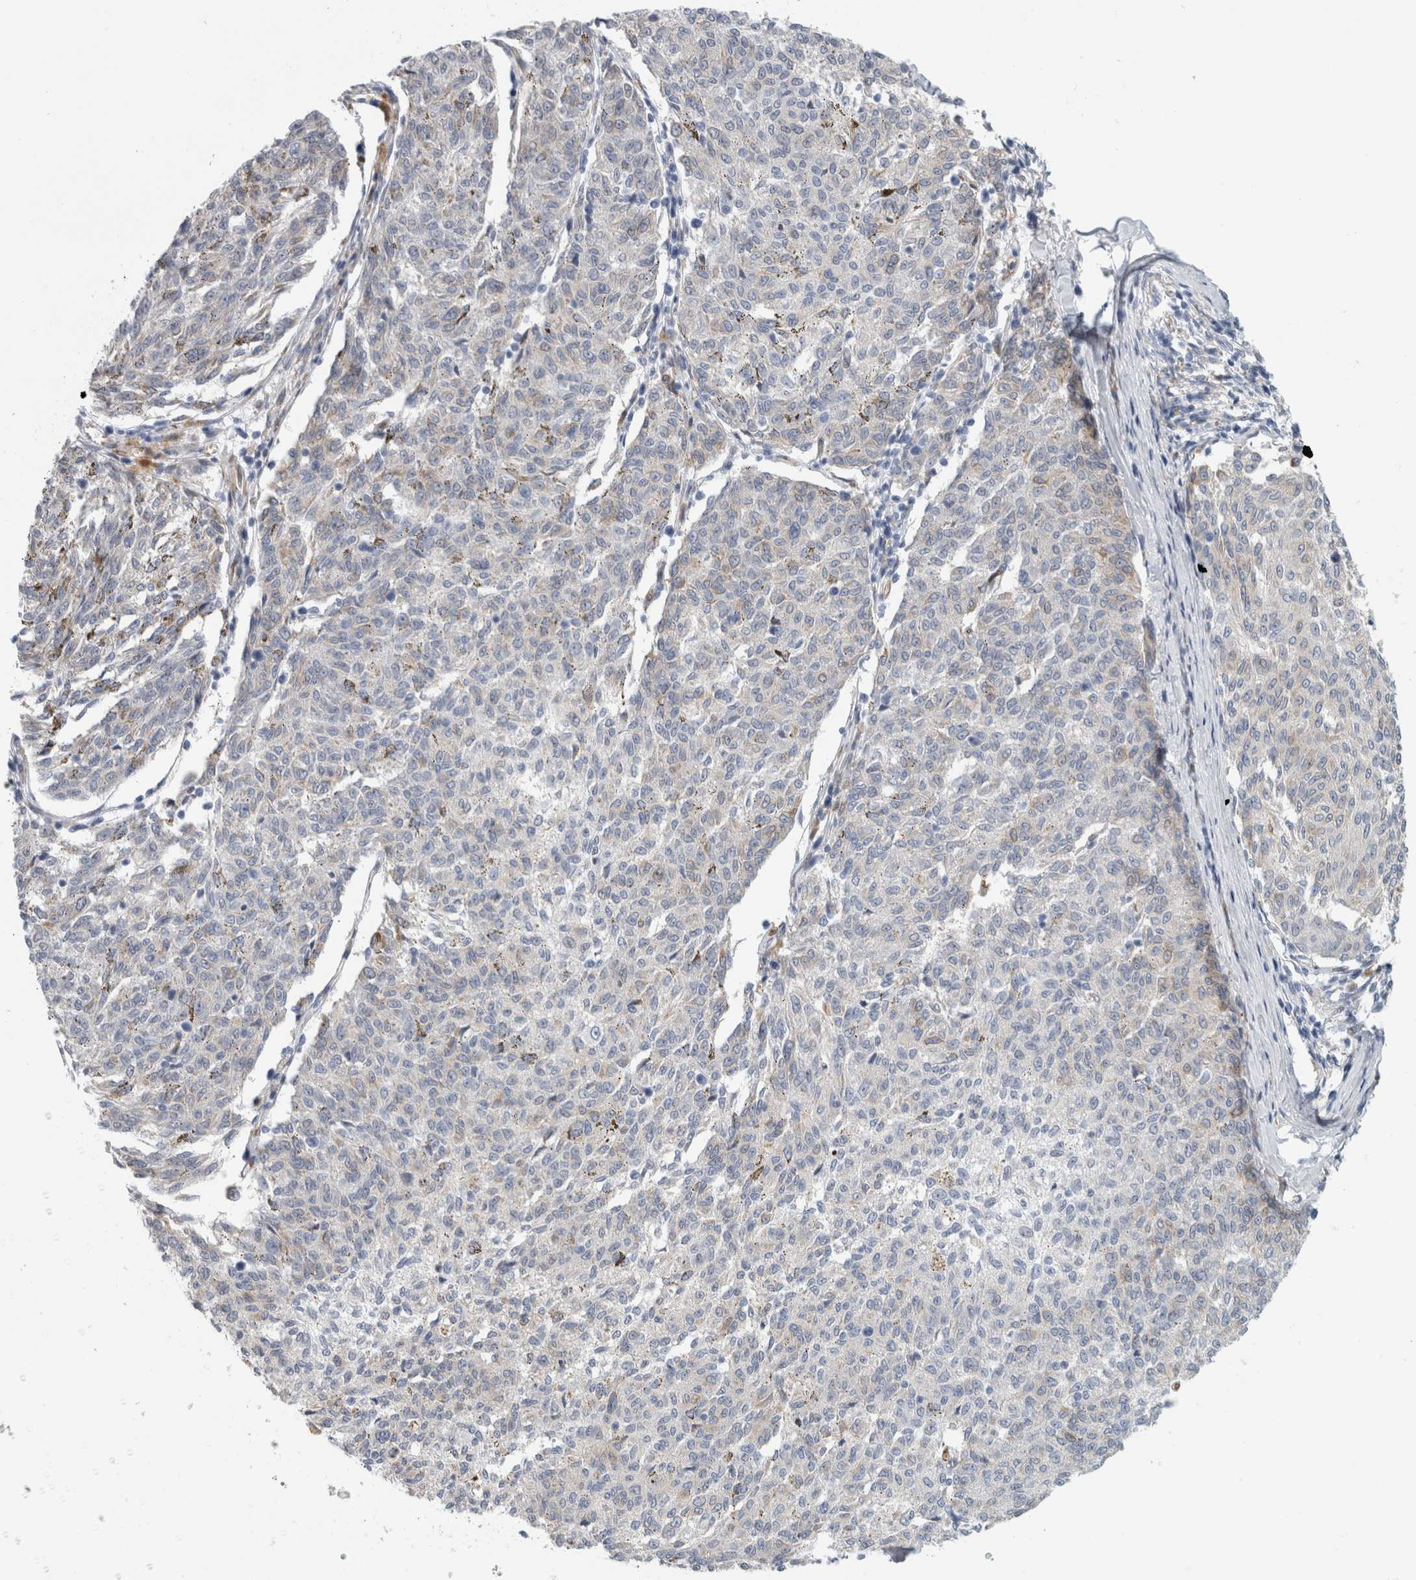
{"staining": {"intensity": "negative", "quantity": "none", "location": "none"}, "tissue": "melanoma", "cell_type": "Tumor cells", "image_type": "cancer", "snomed": [{"axis": "morphology", "description": "Malignant melanoma, NOS"}, {"axis": "topography", "description": "Skin"}], "caption": "Tumor cells show no significant positivity in malignant melanoma.", "gene": "B3GNT3", "patient": {"sex": "female", "age": 72}}